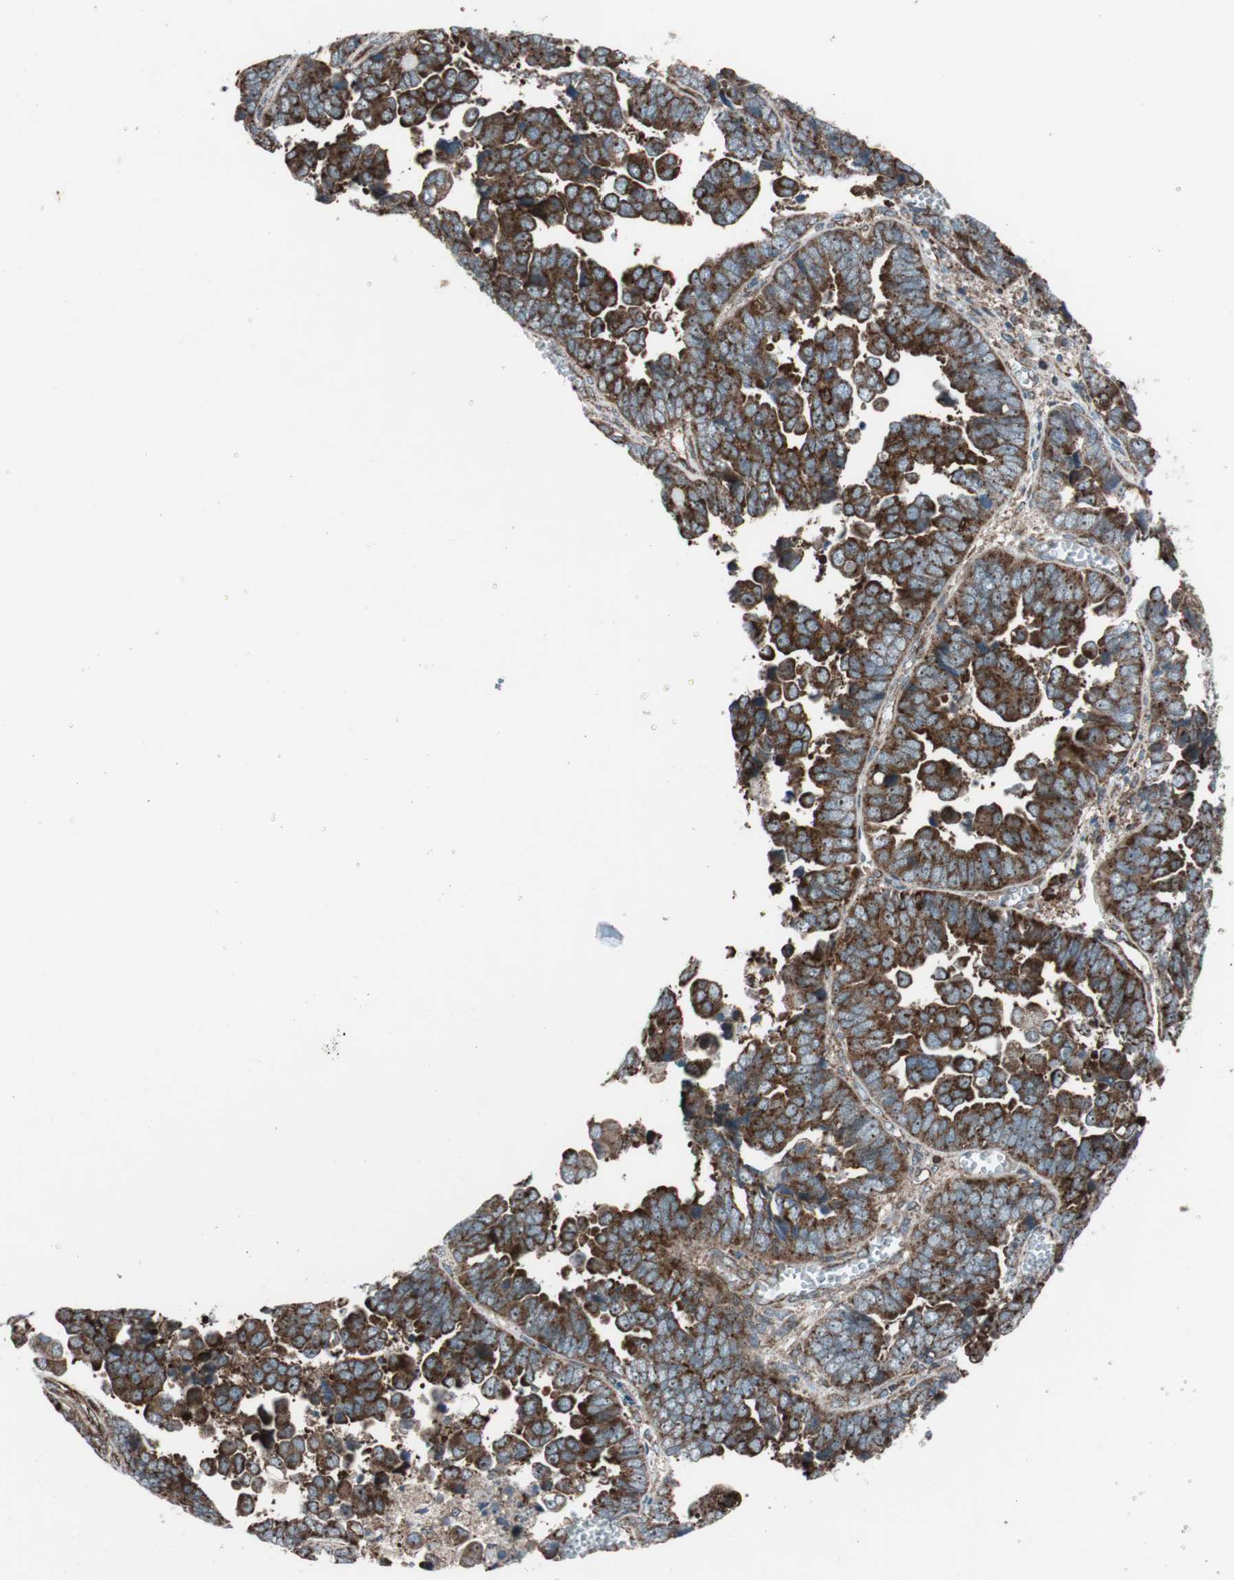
{"staining": {"intensity": "strong", "quantity": ">75%", "location": "cytoplasmic/membranous"}, "tissue": "endometrial cancer", "cell_type": "Tumor cells", "image_type": "cancer", "snomed": [{"axis": "morphology", "description": "Adenocarcinoma, NOS"}, {"axis": "topography", "description": "Endometrium"}], "caption": "Brown immunohistochemical staining in endometrial cancer (adenocarcinoma) displays strong cytoplasmic/membranous positivity in approximately >75% of tumor cells. (DAB IHC, brown staining for protein, blue staining for nuclei).", "gene": "CCL14", "patient": {"sex": "female", "age": 75}}